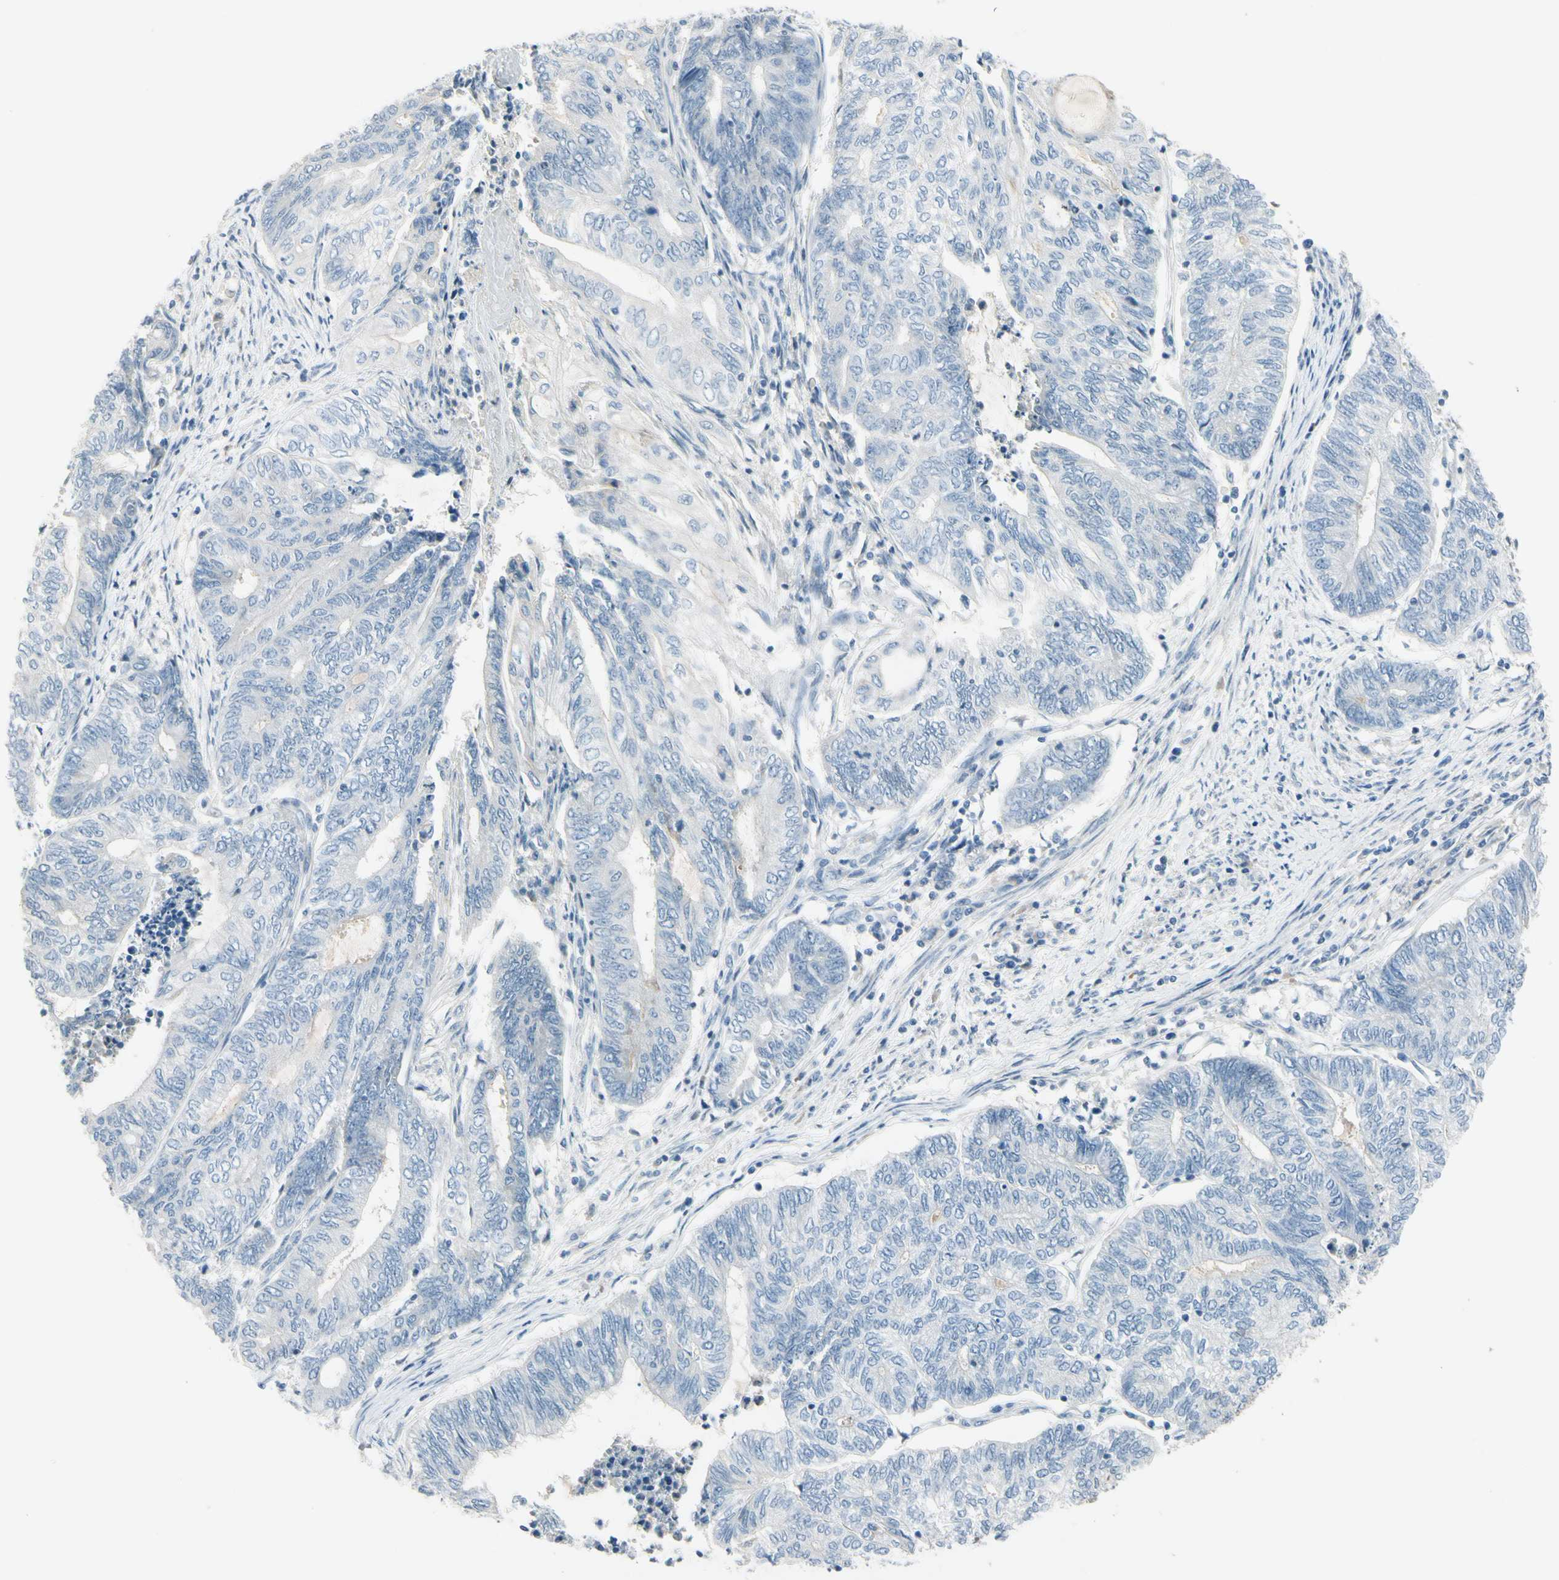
{"staining": {"intensity": "negative", "quantity": "none", "location": "none"}, "tissue": "endometrial cancer", "cell_type": "Tumor cells", "image_type": "cancer", "snomed": [{"axis": "morphology", "description": "Adenocarcinoma, NOS"}, {"axis": "topography", "description": "Uterus"}, {"axis": "topography", "description": "Endometrium"}], "caption": "Immunohistochemistry micrograph of adenocarcinoma (endometrial) stained for a protein (brown), which displays no expression in tumor cells. The staining was performed using DAB (3,3'-diaminobenzidine) to visualize the protein expression in brown, while the nuclei were stained in blue with hematoxylin (Magnification: 20x).", "gene": "CYP2E1", "patient": {"sex": "female", "age": 70}}